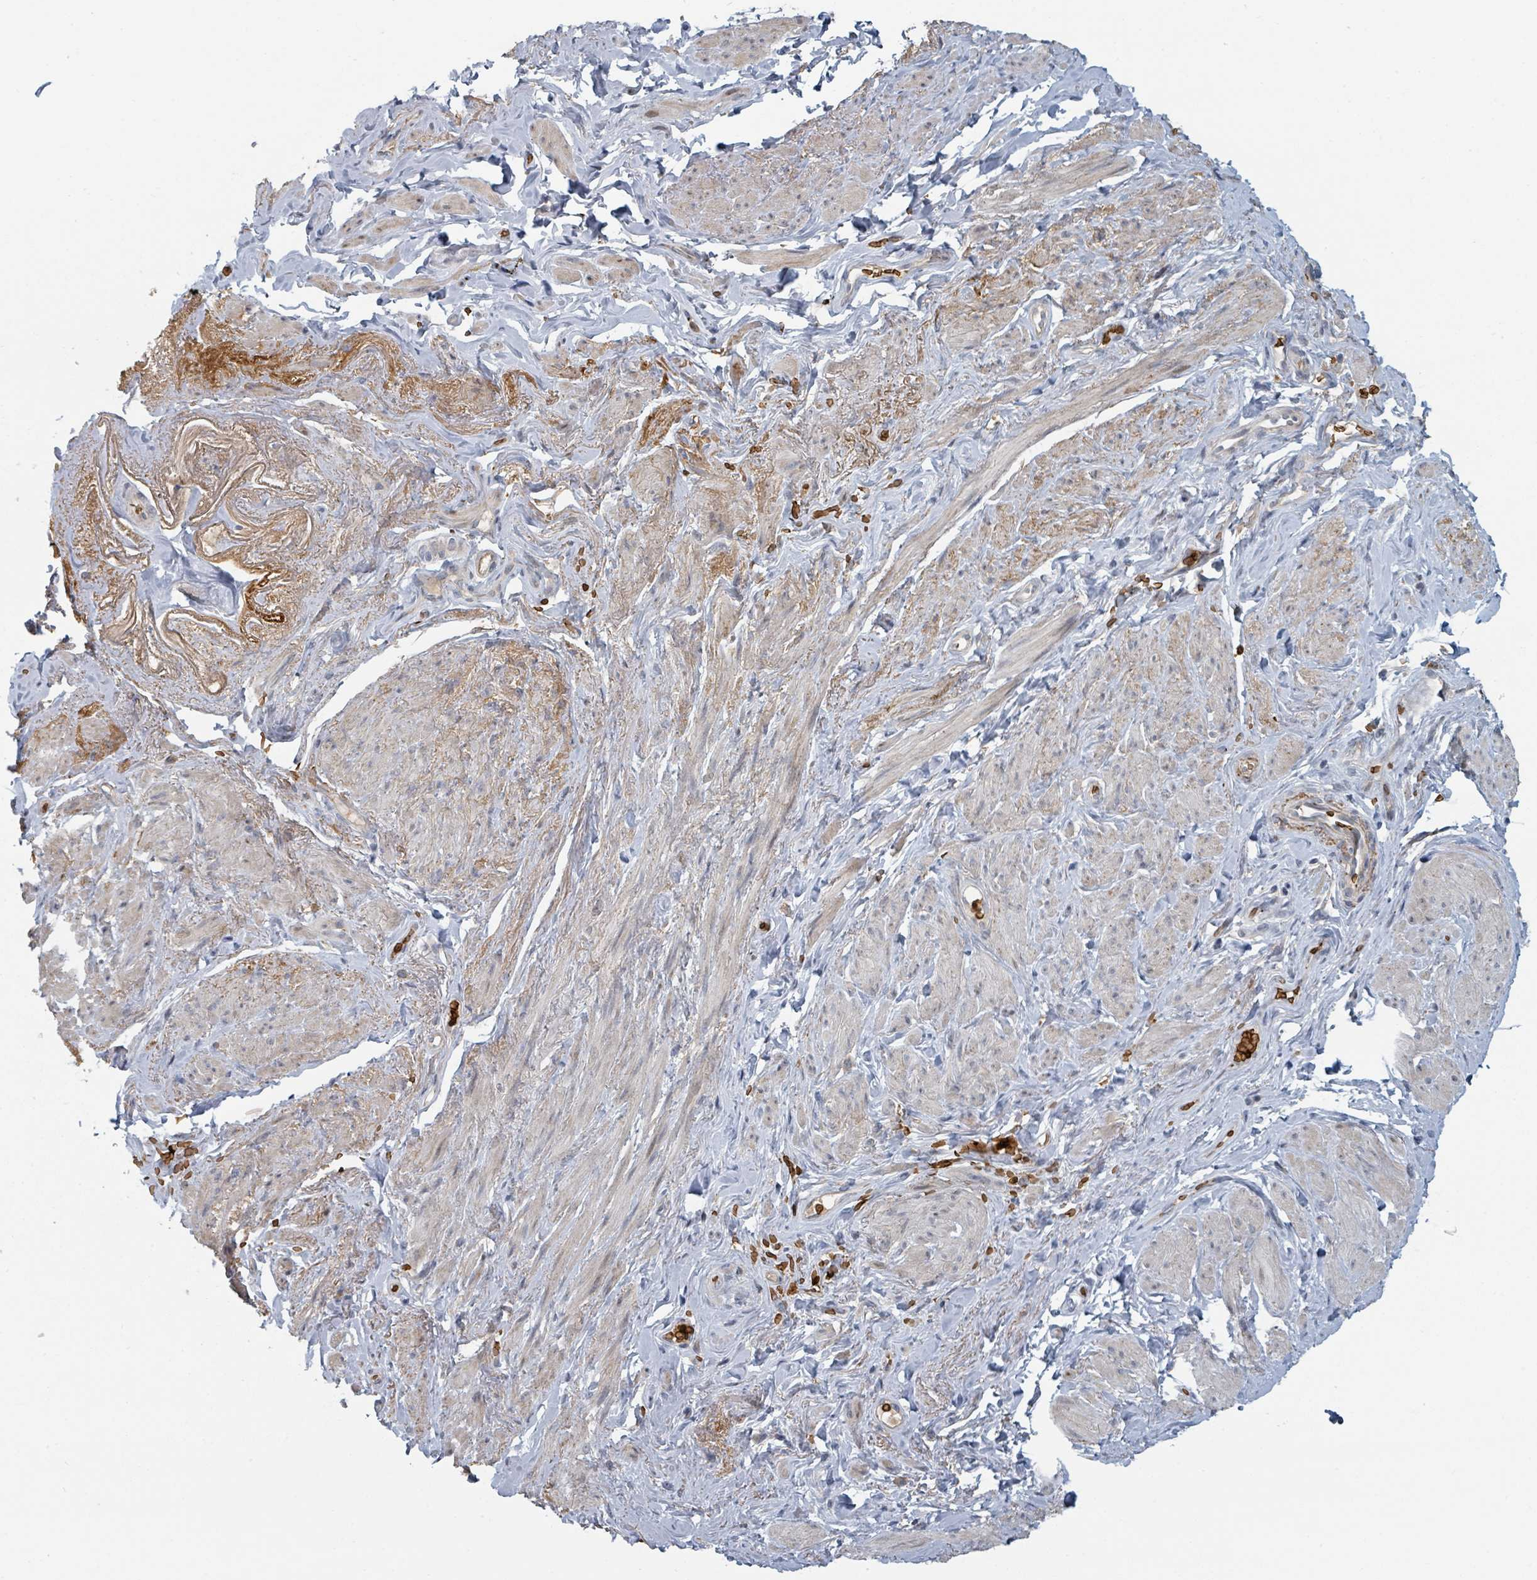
{"staining": {"intensity": "moderate", "quantity": "<25%", "location": "cytoplasmic/membranous"}, "tissue": "smooth muscle", "cell_type": "Smooth muscle cells", "image_type": "normal", "snomed": [{"axis": "morphology", "description": "Normal tissue, NOS"}, {"axis": "topography", "description": "Smooth muscle"}, {"axis": "topography", "description": "Peripheral nerve tissue"}], "caption": "Moderate cytoplasmic/membranous positivity is present in about <25% of smooth muscle cells in normal smooth muscle.", "gene": "TRPC4AP", "patient": {"sex": "male", "age": 69}}